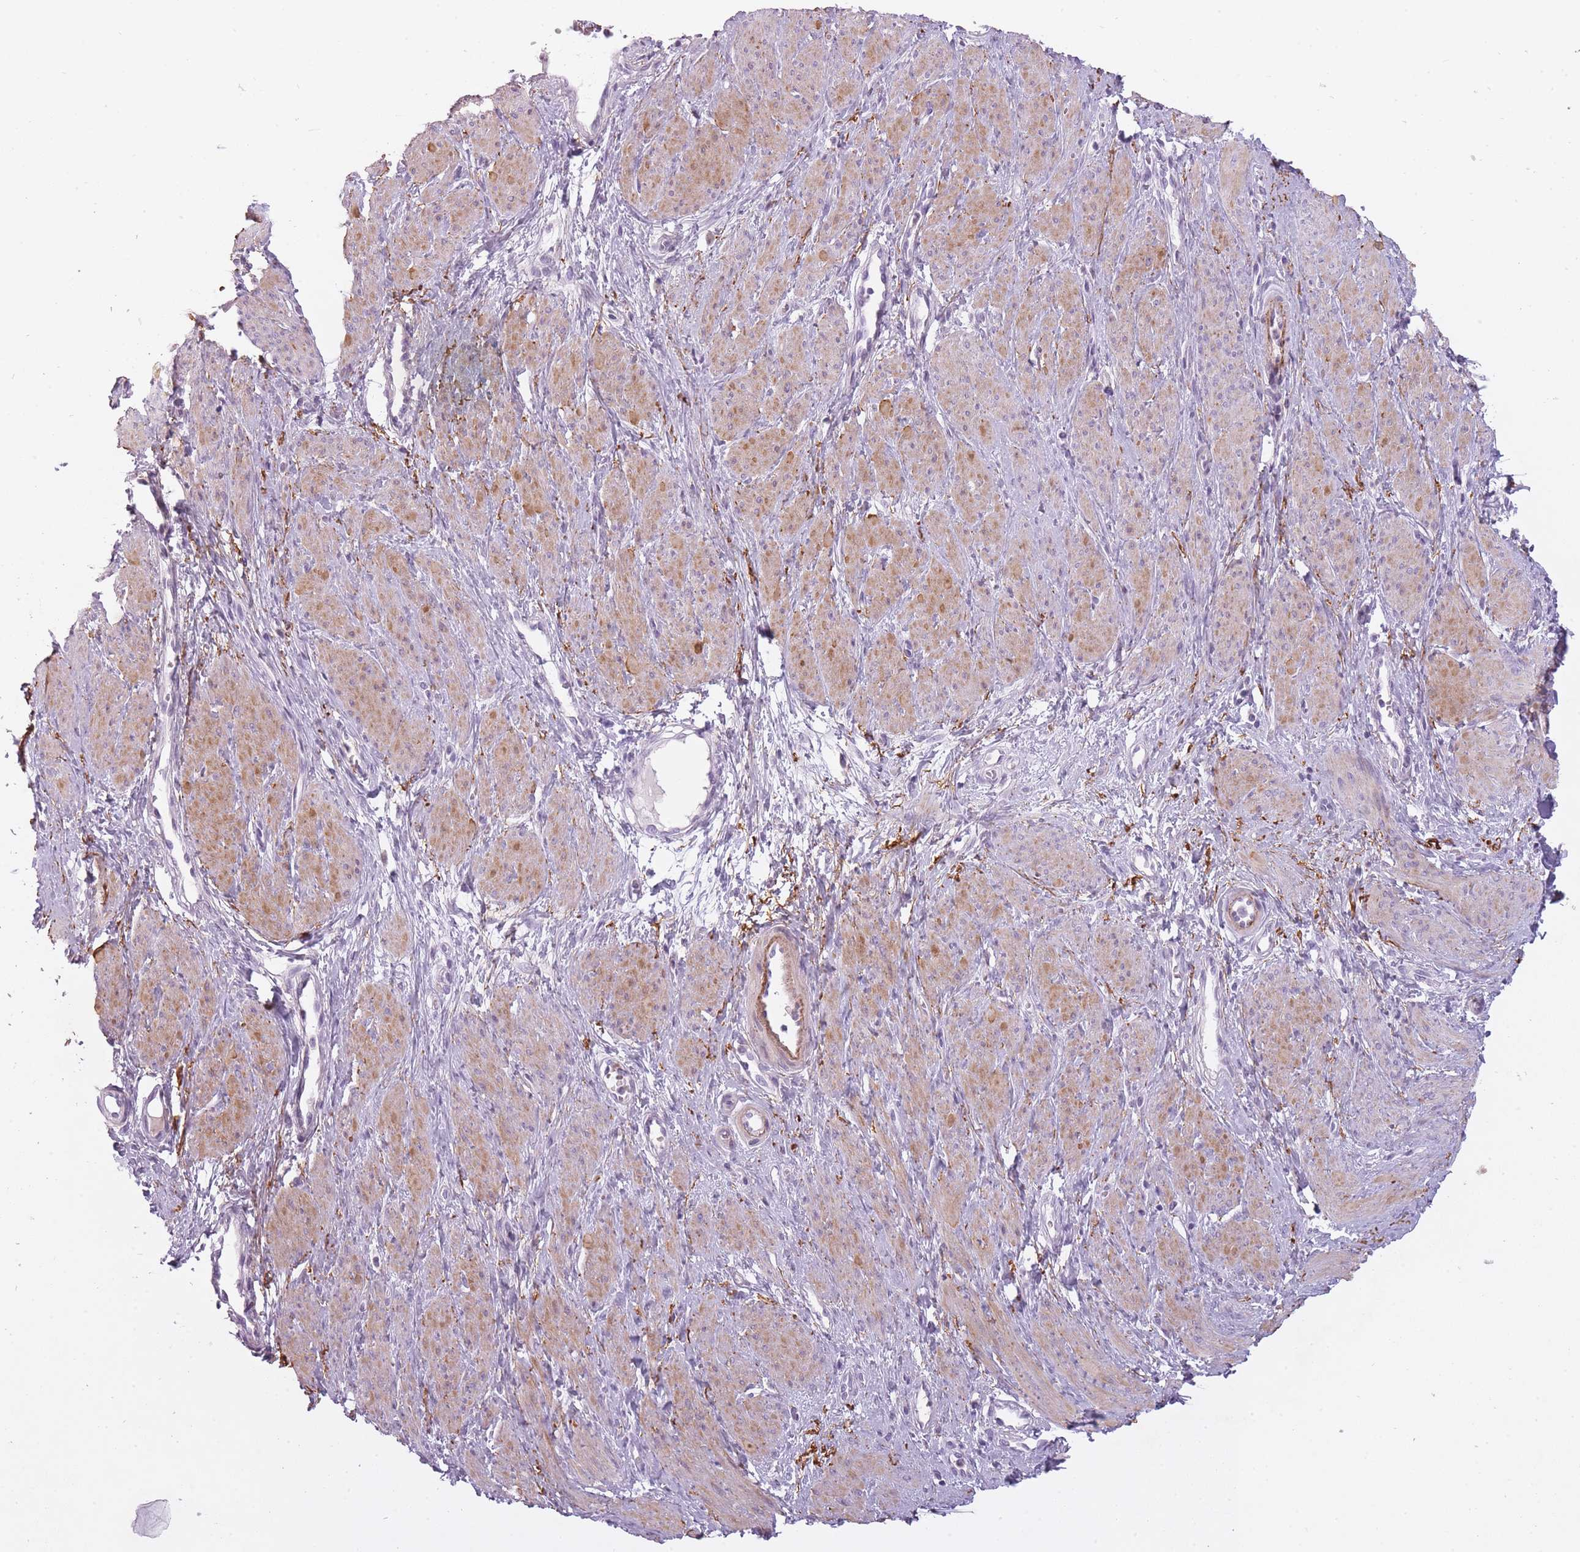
{"staining": {"intensity": "moderate", "quantity": "25%-75%", "location": "cytoplasmic/membranous"}, "tissue": "smooth muscle", "cell_type": "Smooth muscle cells", "image_type": "normal", "snomed": [{"axis": "morphology", "description": "Normal tissue, NOS"}, {"axis": "topography", "description": "Smooth muscle"}, {"axis": "topography", "description": "Uterus"}], "caption": "Protein expression analysis of benign smooth muscle demonstrates moderate cytoplasmic/membranous staining in approximately 25%-75% of smooth muscle cells.", "gene": "RFX4", "patient": {"sex": "female", "age": 39}}